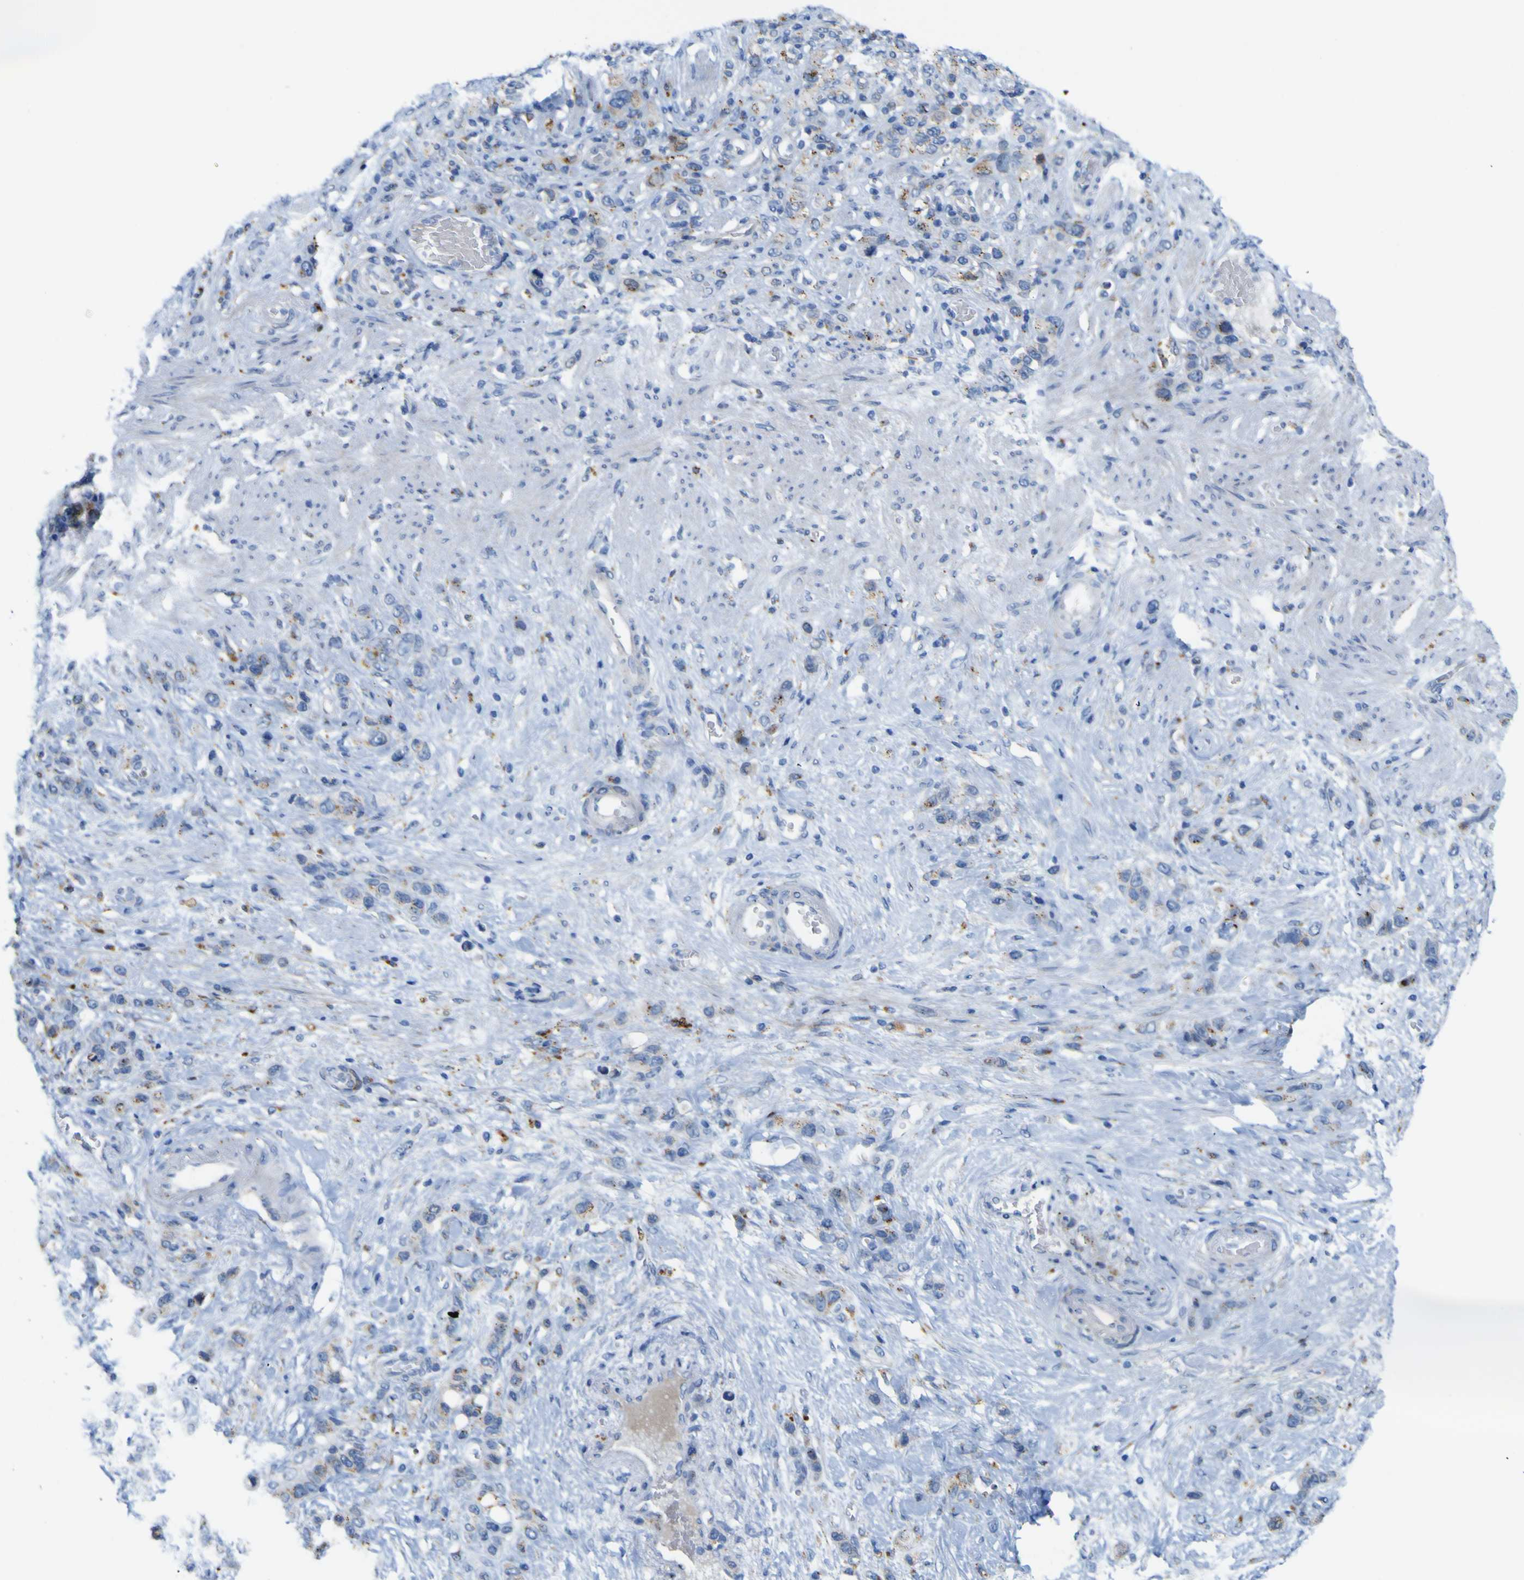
{"staining": {"intensity": "moderate", "quantity": ">75%", "location": "cytoplasmic/membranous"}, "tissue": "stomach cancer", "cell_type": "Tumor cells", "image_type": "cancer", "snomed": [{"axis": "morphology", "description": "Adenocarcinoma, NOS"}, {"axis": "morphology", "description": "Adenocarcinoma, High grade"}, {"axis": "topography", "description": "Stomach, upper"}, {"axis": "topography", "description": "Stomach, lower"}], "caption": "Immunohistochemistry (IHC) of human stomach cancer (high-grade adenocarcinoma) exhibits medium levels of moderate cytoplasmic/membranous staining in about >75% of tumor cells. Nuclei are stained in blue.", "gene": "PTPRF", "patient": {"sex": "female", "age": 65}}